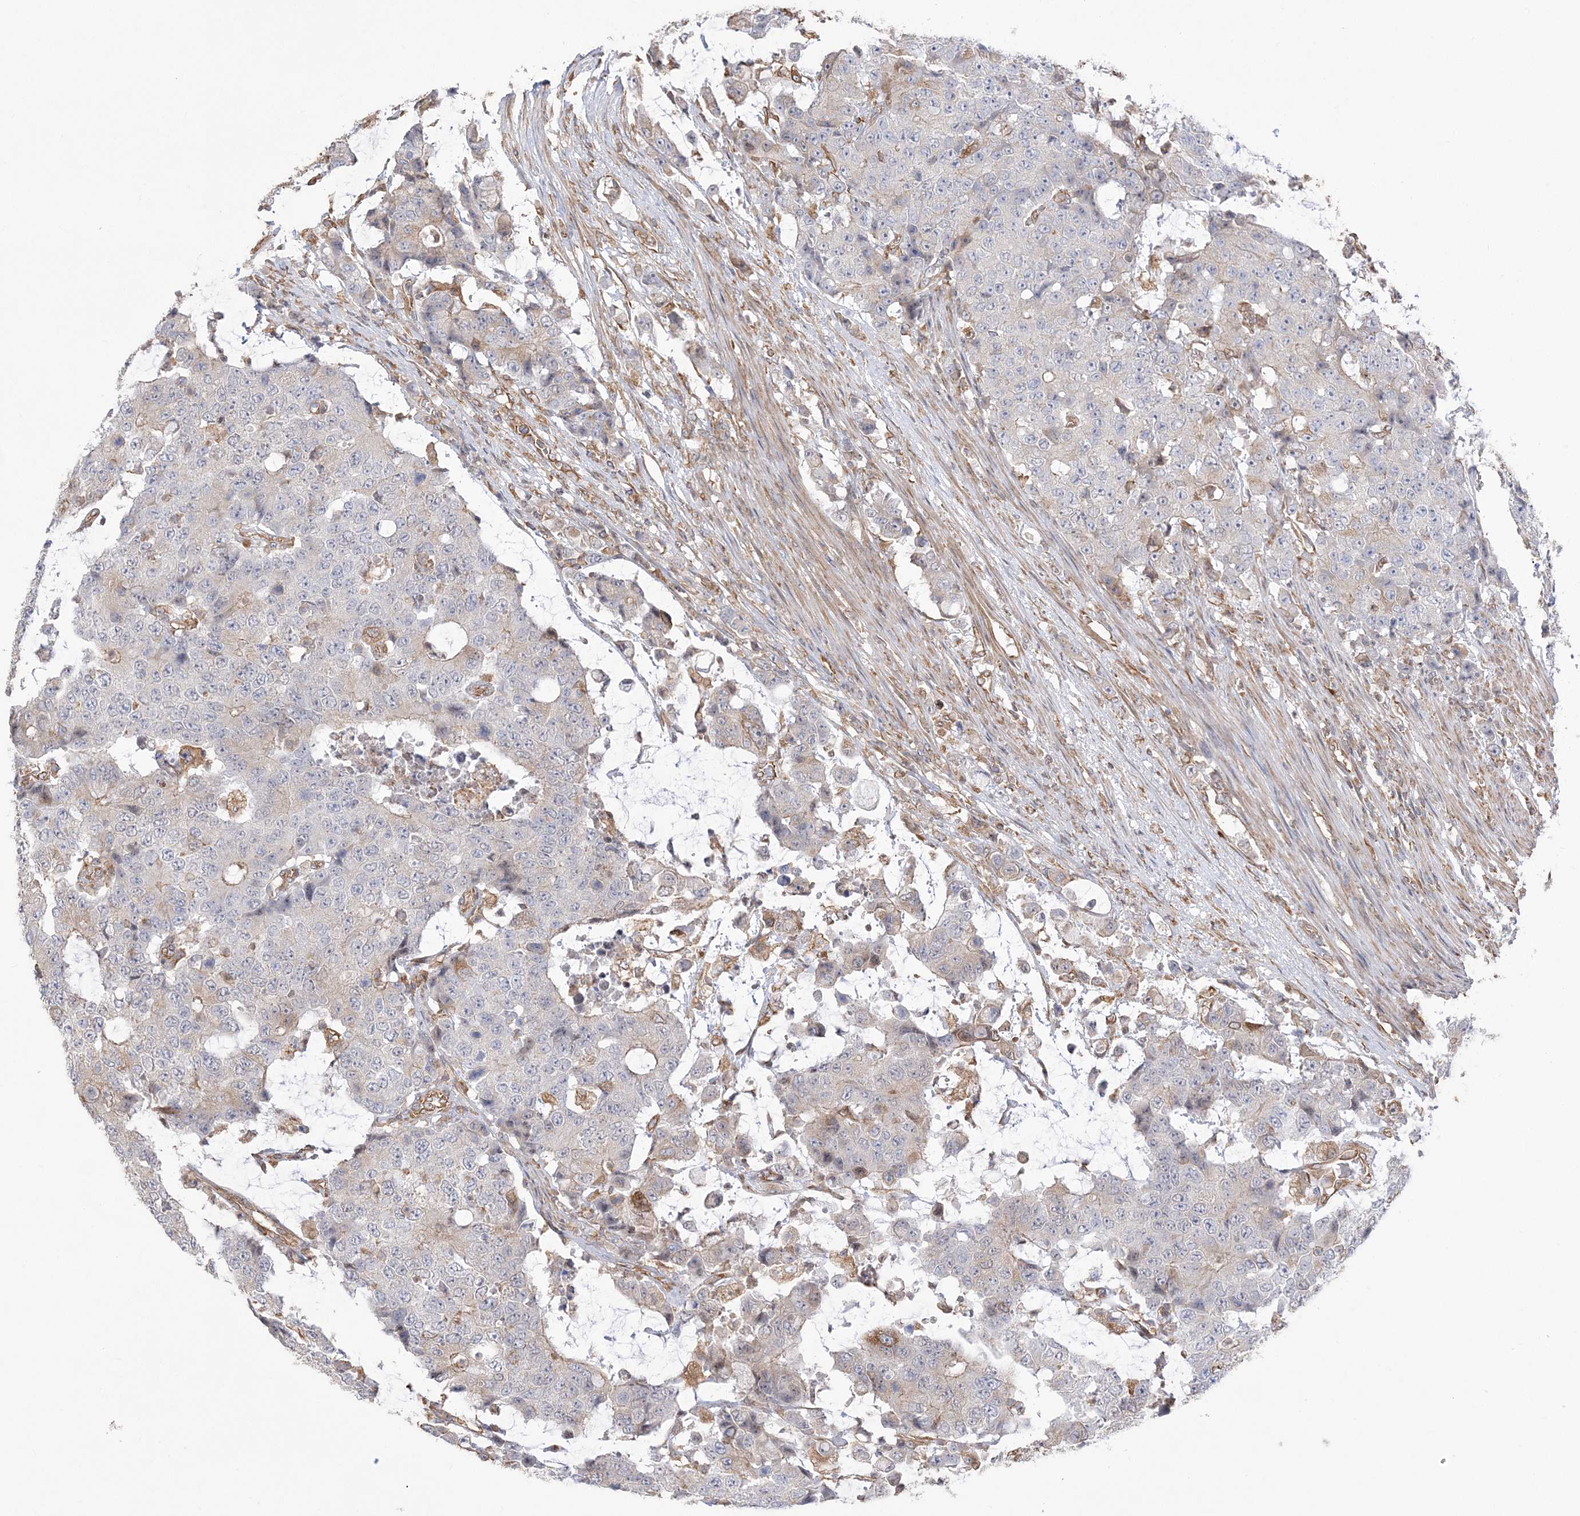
{"staining": {"intensity": "negative", "quantity": "none", "location": "none"}, "tissue": "colorectal cancer", "cell_type": "Tumor cells", "image_type": "cancer", "snomed": [{"axis": "morphology", "description": "Adenocarcinoma, NOS"}, {"axis": "topography", "description": "Colon"}], "caption": "IHC of adenocarcinoma (colorectal) displays no positivity in tumor cells. The staining is performed using DAB brown chromogen with nuclei counter-stained in using hematoxylin.", "gene": "ZNF821", "patient": {"sex": "female", "age": 86}}